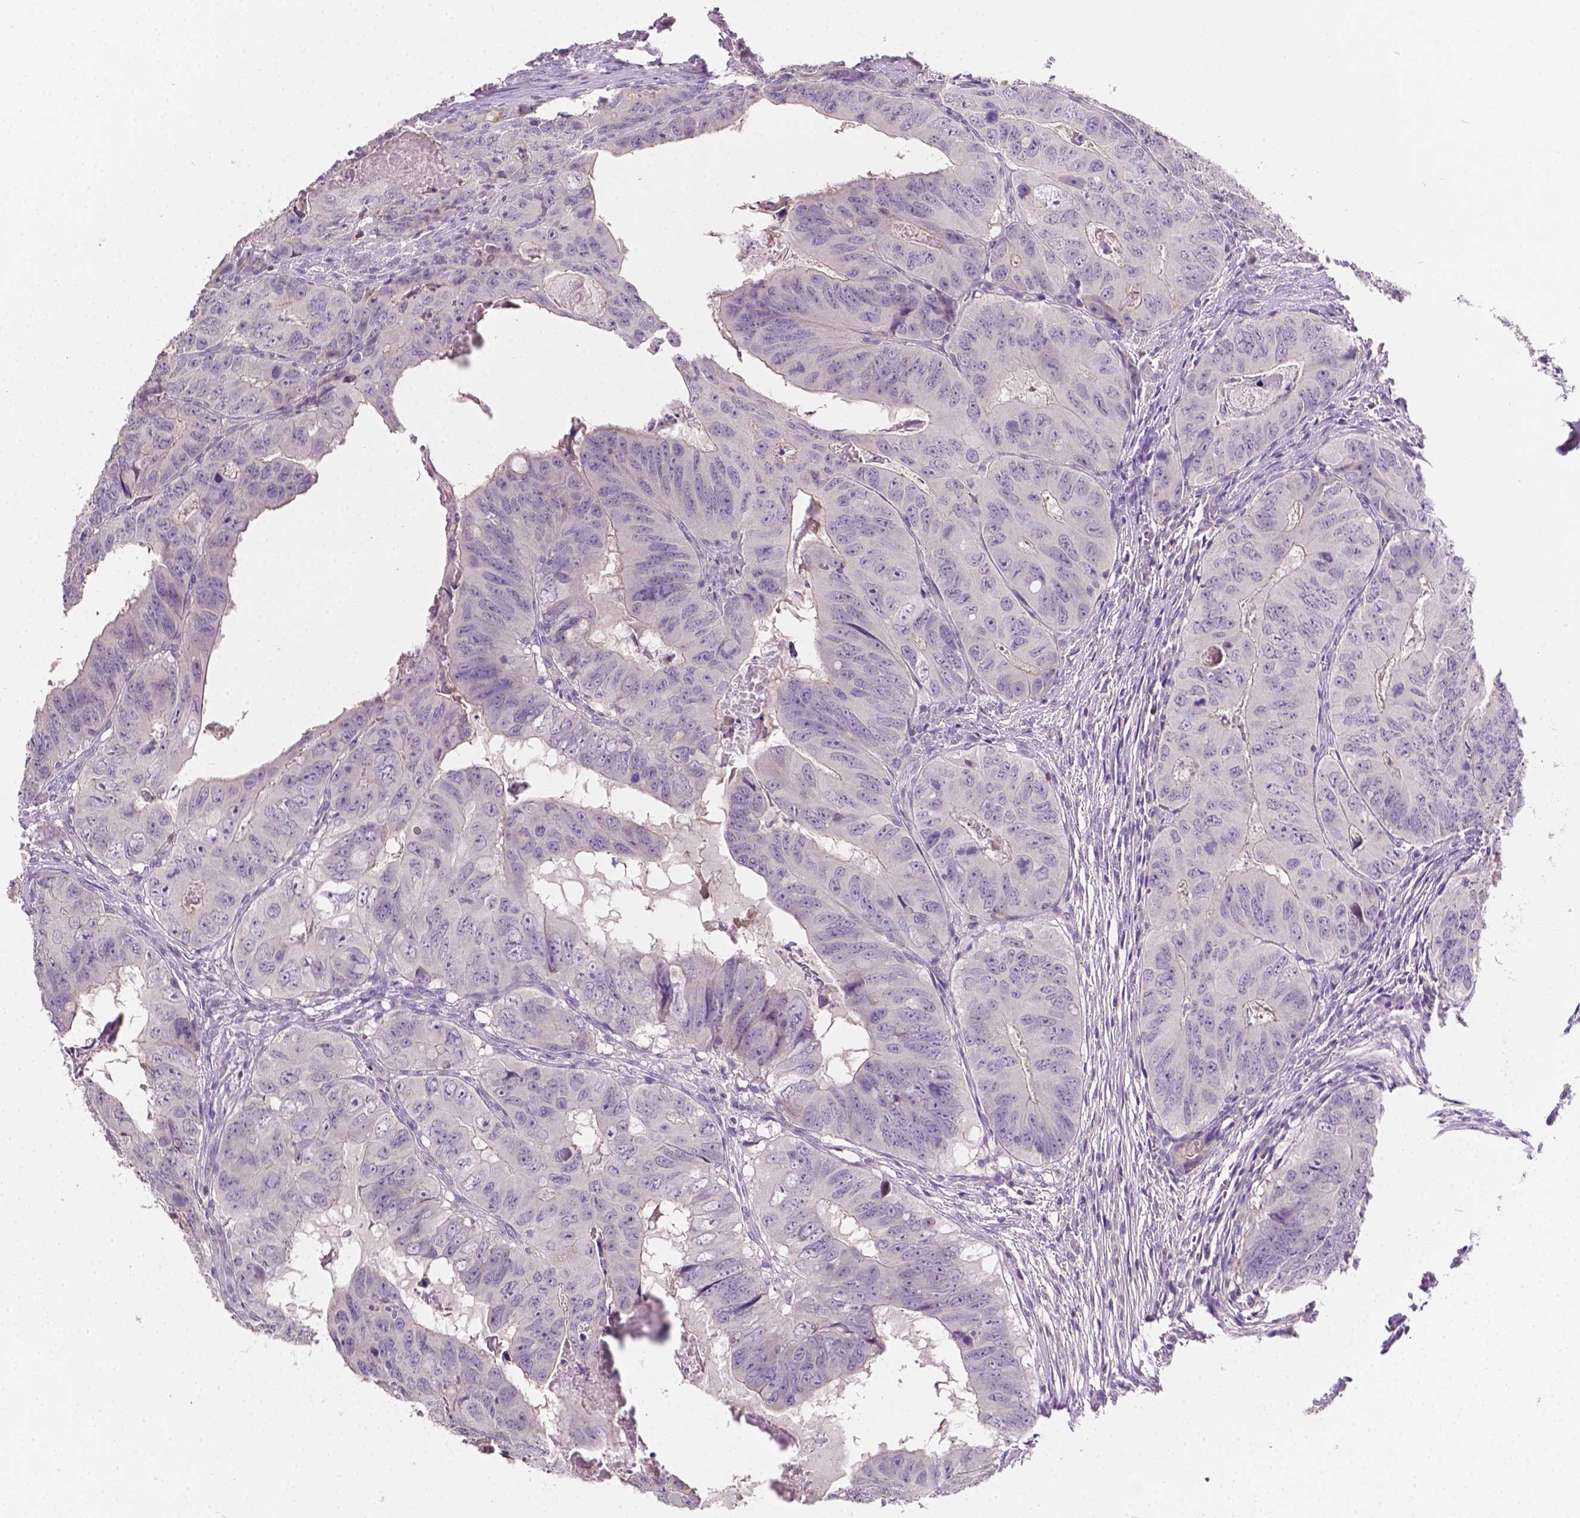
{"staining": {"intensity": "negative", "quantity": "none", "location": "none"}, "tissue": "colorectal cancer", "cell_type": "Tumor cells", "image_type": "cancer", "snomed": [{"axis": "morphology", "description": "Adenocarcinoma, NOS"}, {"axis": "topography", "description": "Colon"}], "caption": "Tumor cells show no significant protein expression in colorectal adenocarcinoma.", "gene": "EGFR", "patient": {"sex": "male", "age": 79}}